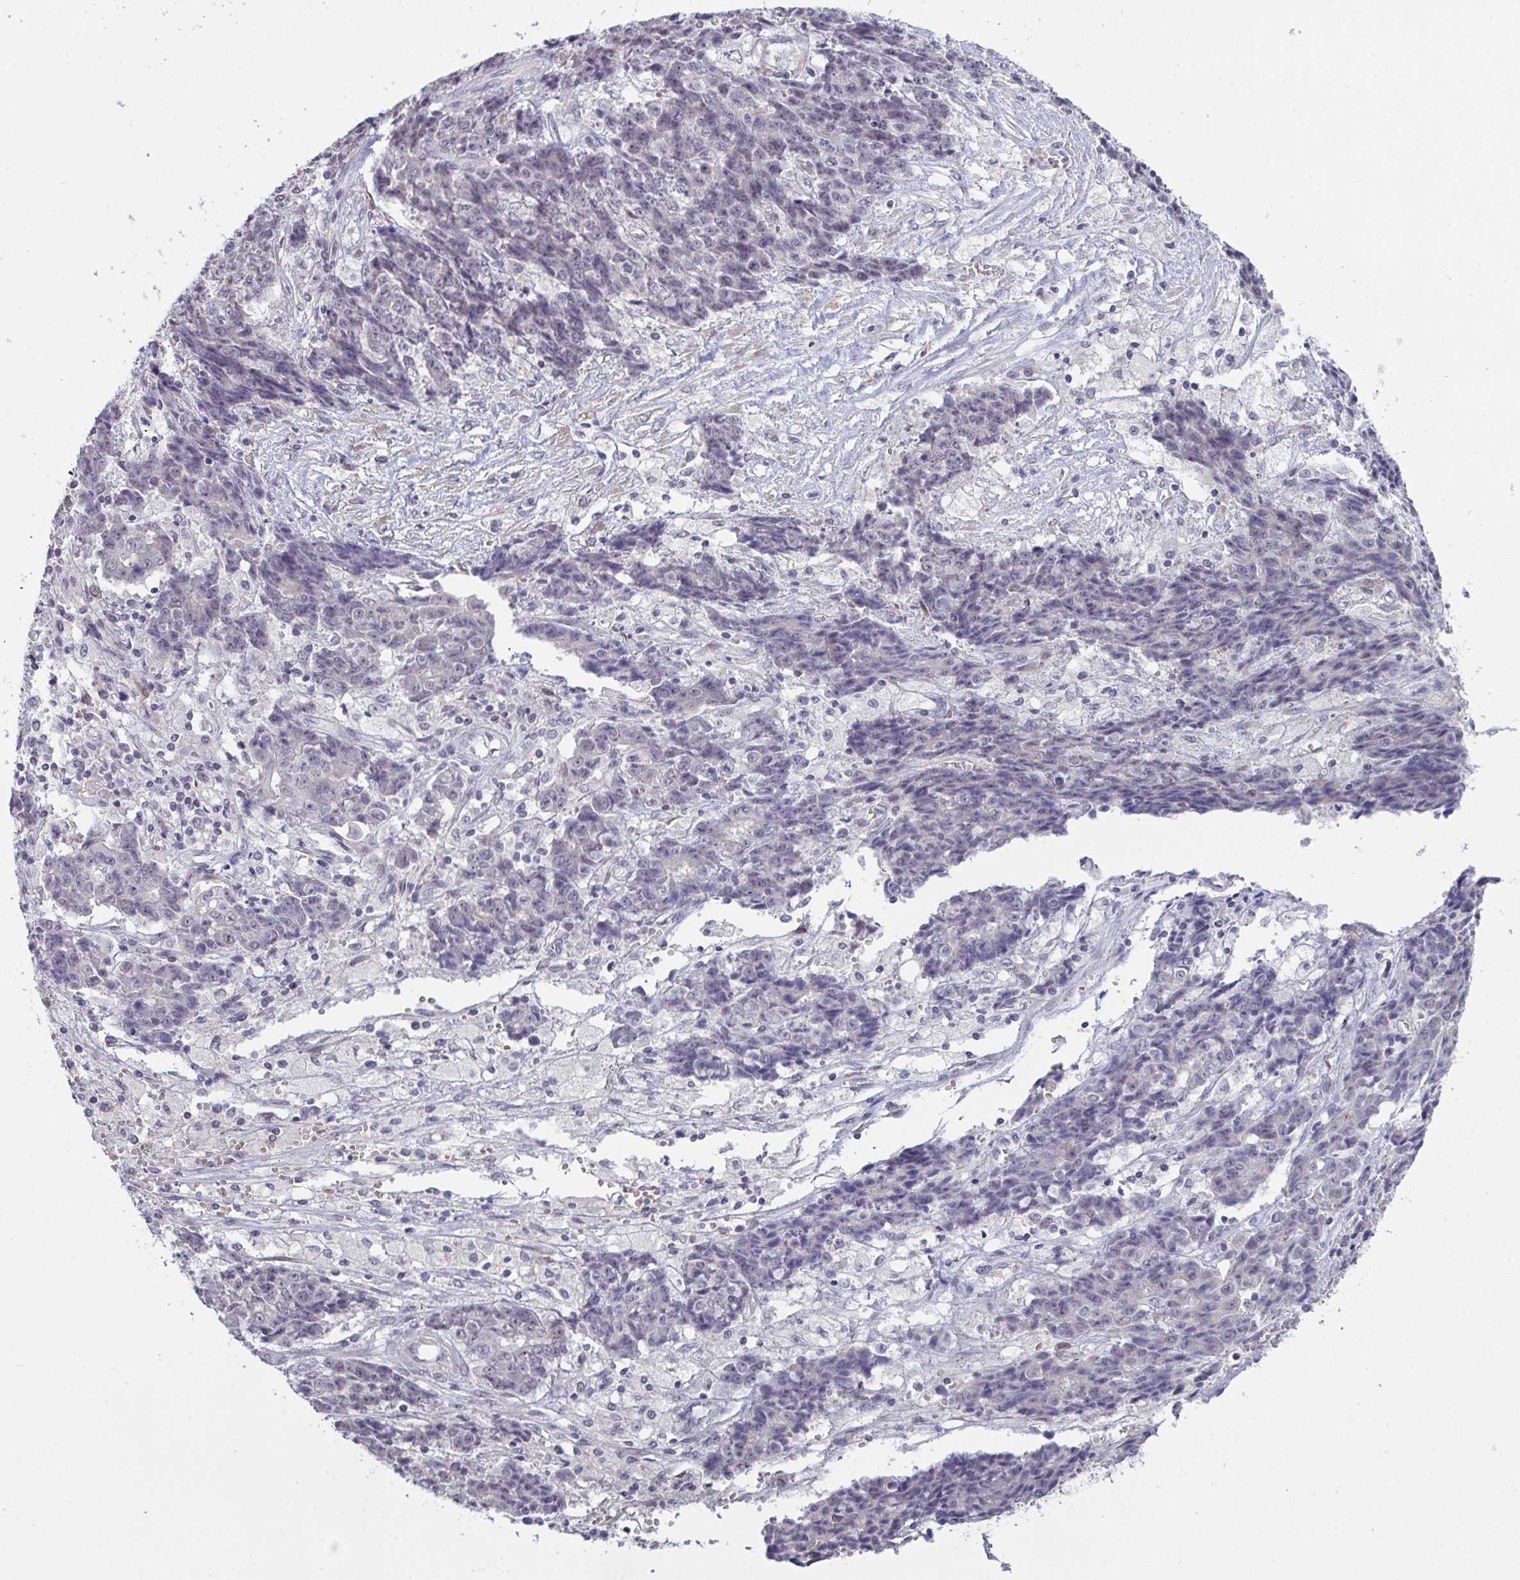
{"staining": {"intensity": "negative", "quantity": "none", "location": "none"}, "tissue": "ovarian cancer", "cell_type": "Tumor cells", "image_type": "cancer", "snomed": [{"axis": "morphology", "description": "Carcinoma, endometroid"}, {"axis": "topography", "description": "Ovary"}], "caption": "There is no significant expression in tumor cells of ovarian cancer.", "gene": "ZNF784", "patient": {"sex": "female", "age": 42}}